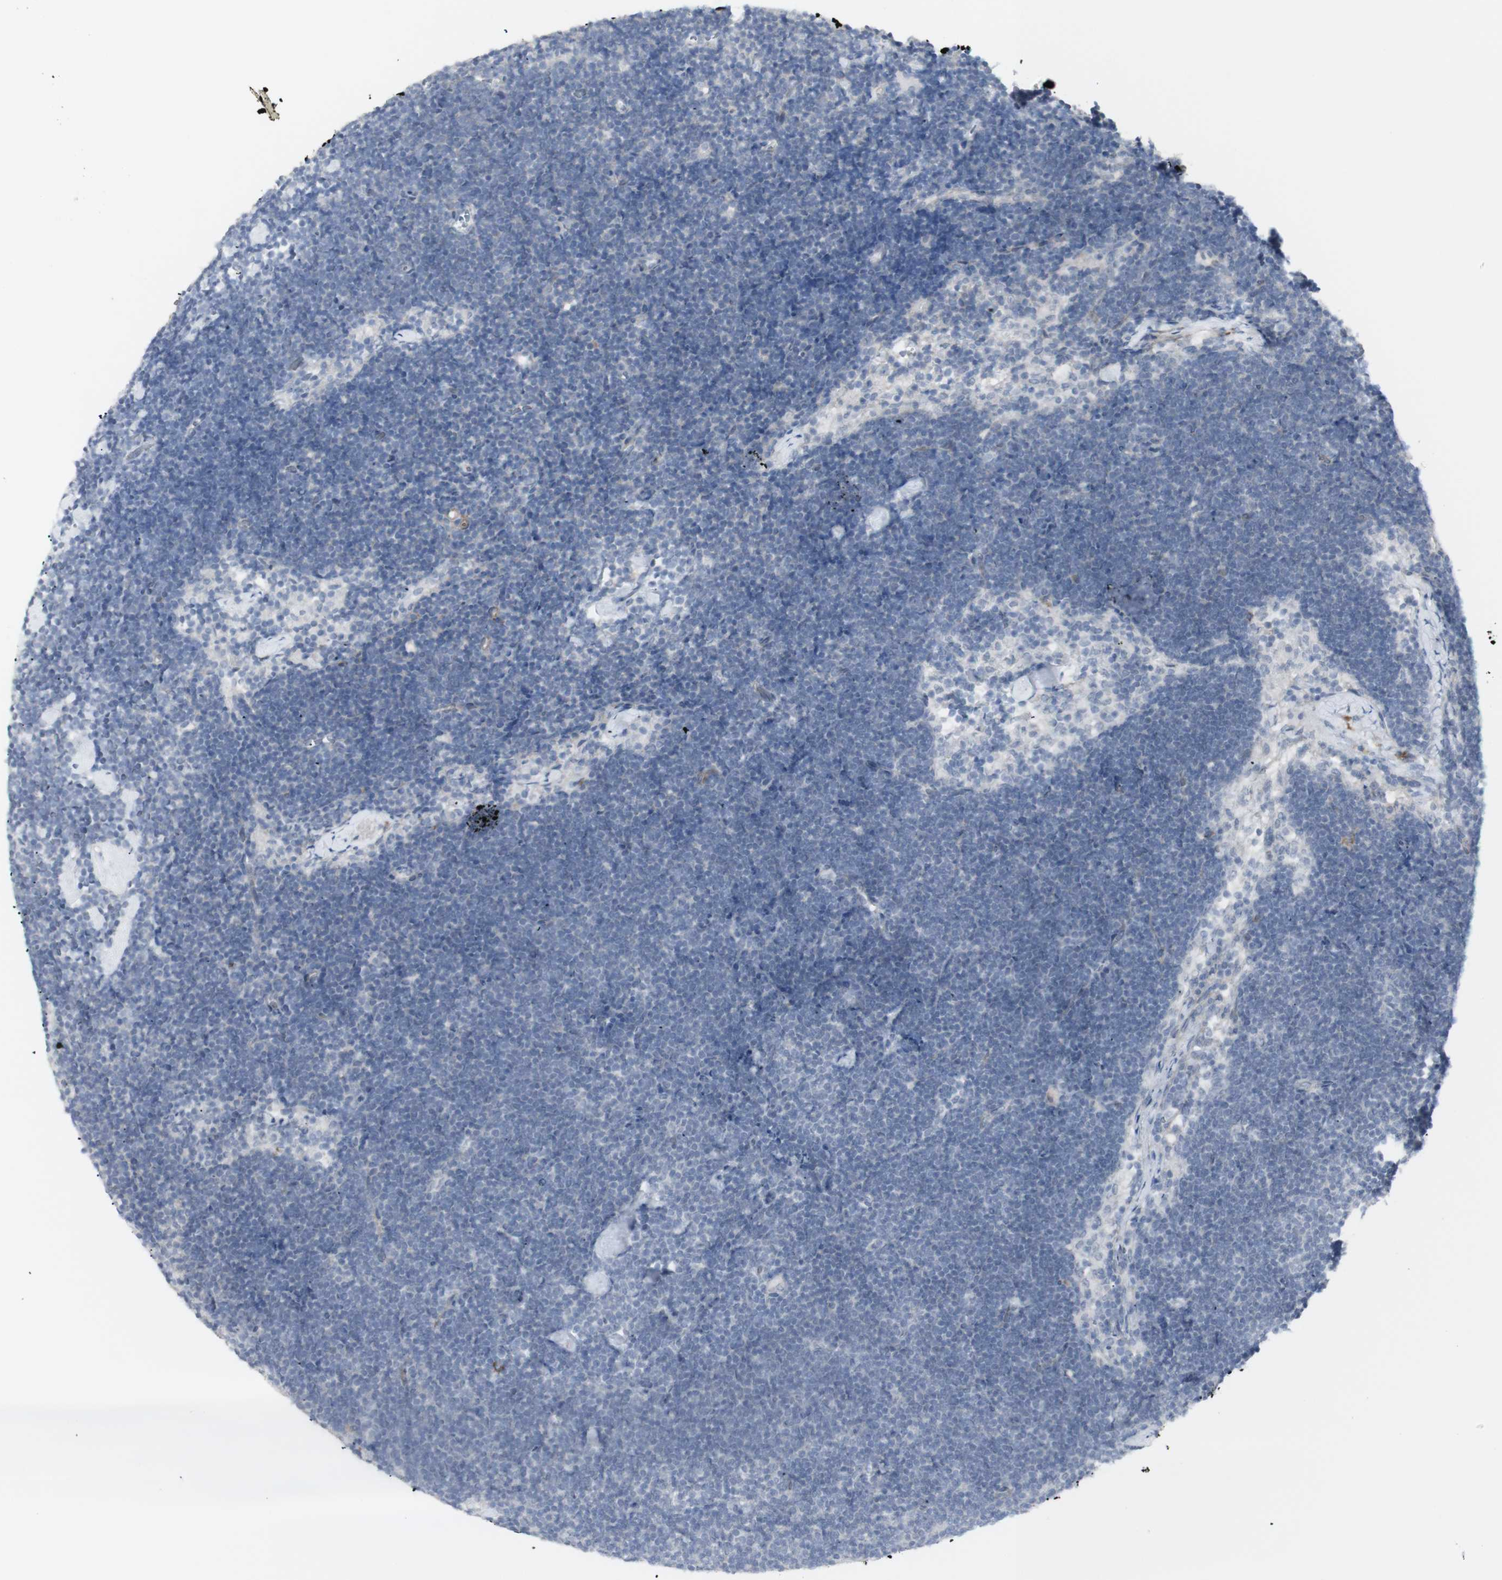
{"staining": {"intensity": "negative", "quantity": "none", "location": "none"}, "tissue": "lymph node", "cell_type": "Germinal center cells", "image_type": "normal", "snomed": [{"axis": "morphology", "description": "Normal tissue, NOS"}, {"axis": "topography", "description": "Lymph node"}], "caption": "Lymph node stained for a protein using immunohistochemistry displays no expression germinal center cells.", "gene": "NDST4", "patient": {"sex": "male", "age": 63}}